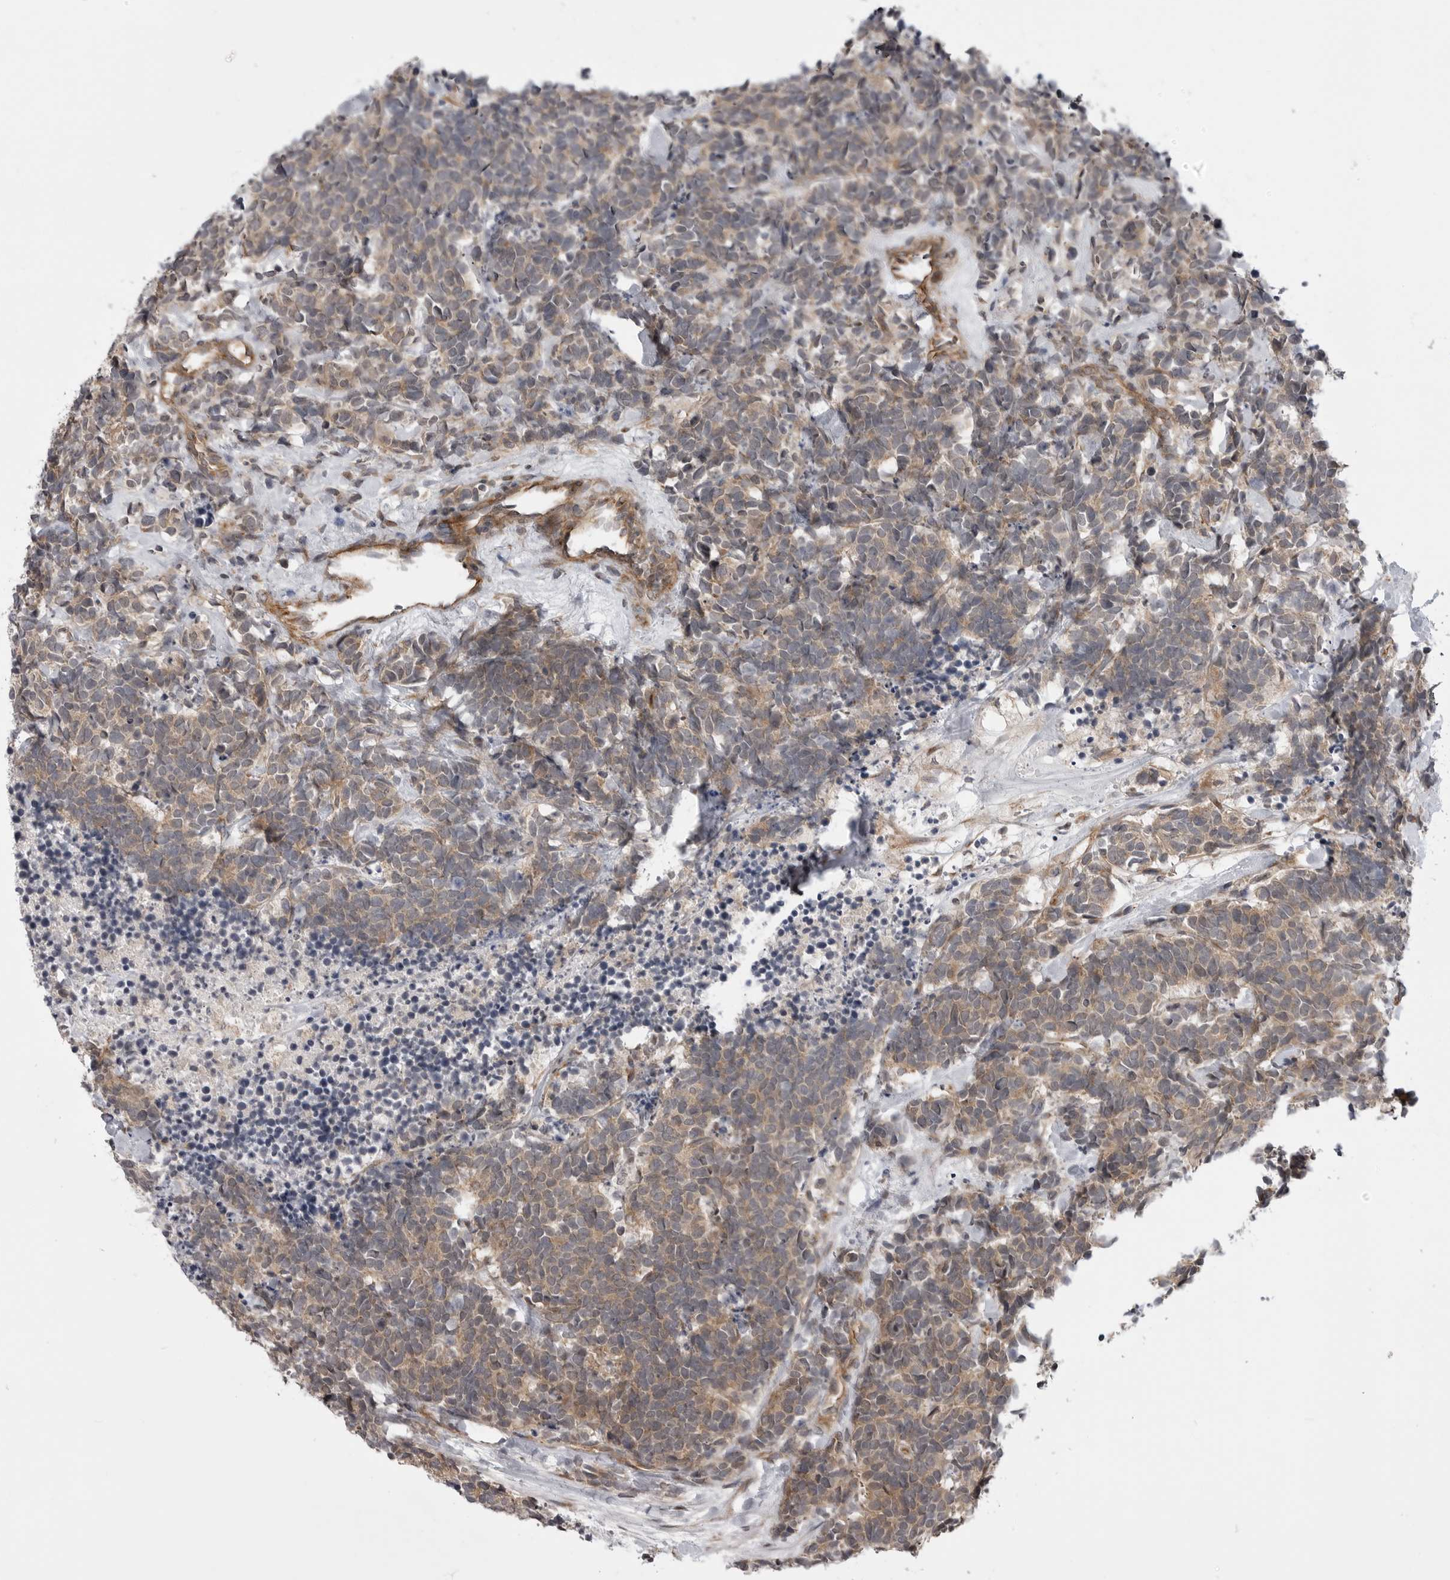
{"staining": {"intensity": "weak", "quantity": ">75%", "location": "cytoplasmic/membranous"}, "tissue": "carcinoid", "cell_type": "Tumor cells", "image_type": "cancer", "snomed": [{"axis": "morphology", "description": "Carcinoma, NOS"}, {"axis": "morphology", "description": "Carcinoid, malignant, NOS"}, {"axis": "topography", "description": "Urinary bladder"}], "caption": "This photomicrograph demonstrates immunohistochemistry staining of carcinoid, with low weak cytoplasmic/membranous expression in approximately >75% of tumor cells.", "gene": "LRRC45", "patient": {"sex": "male", "age": 57}}